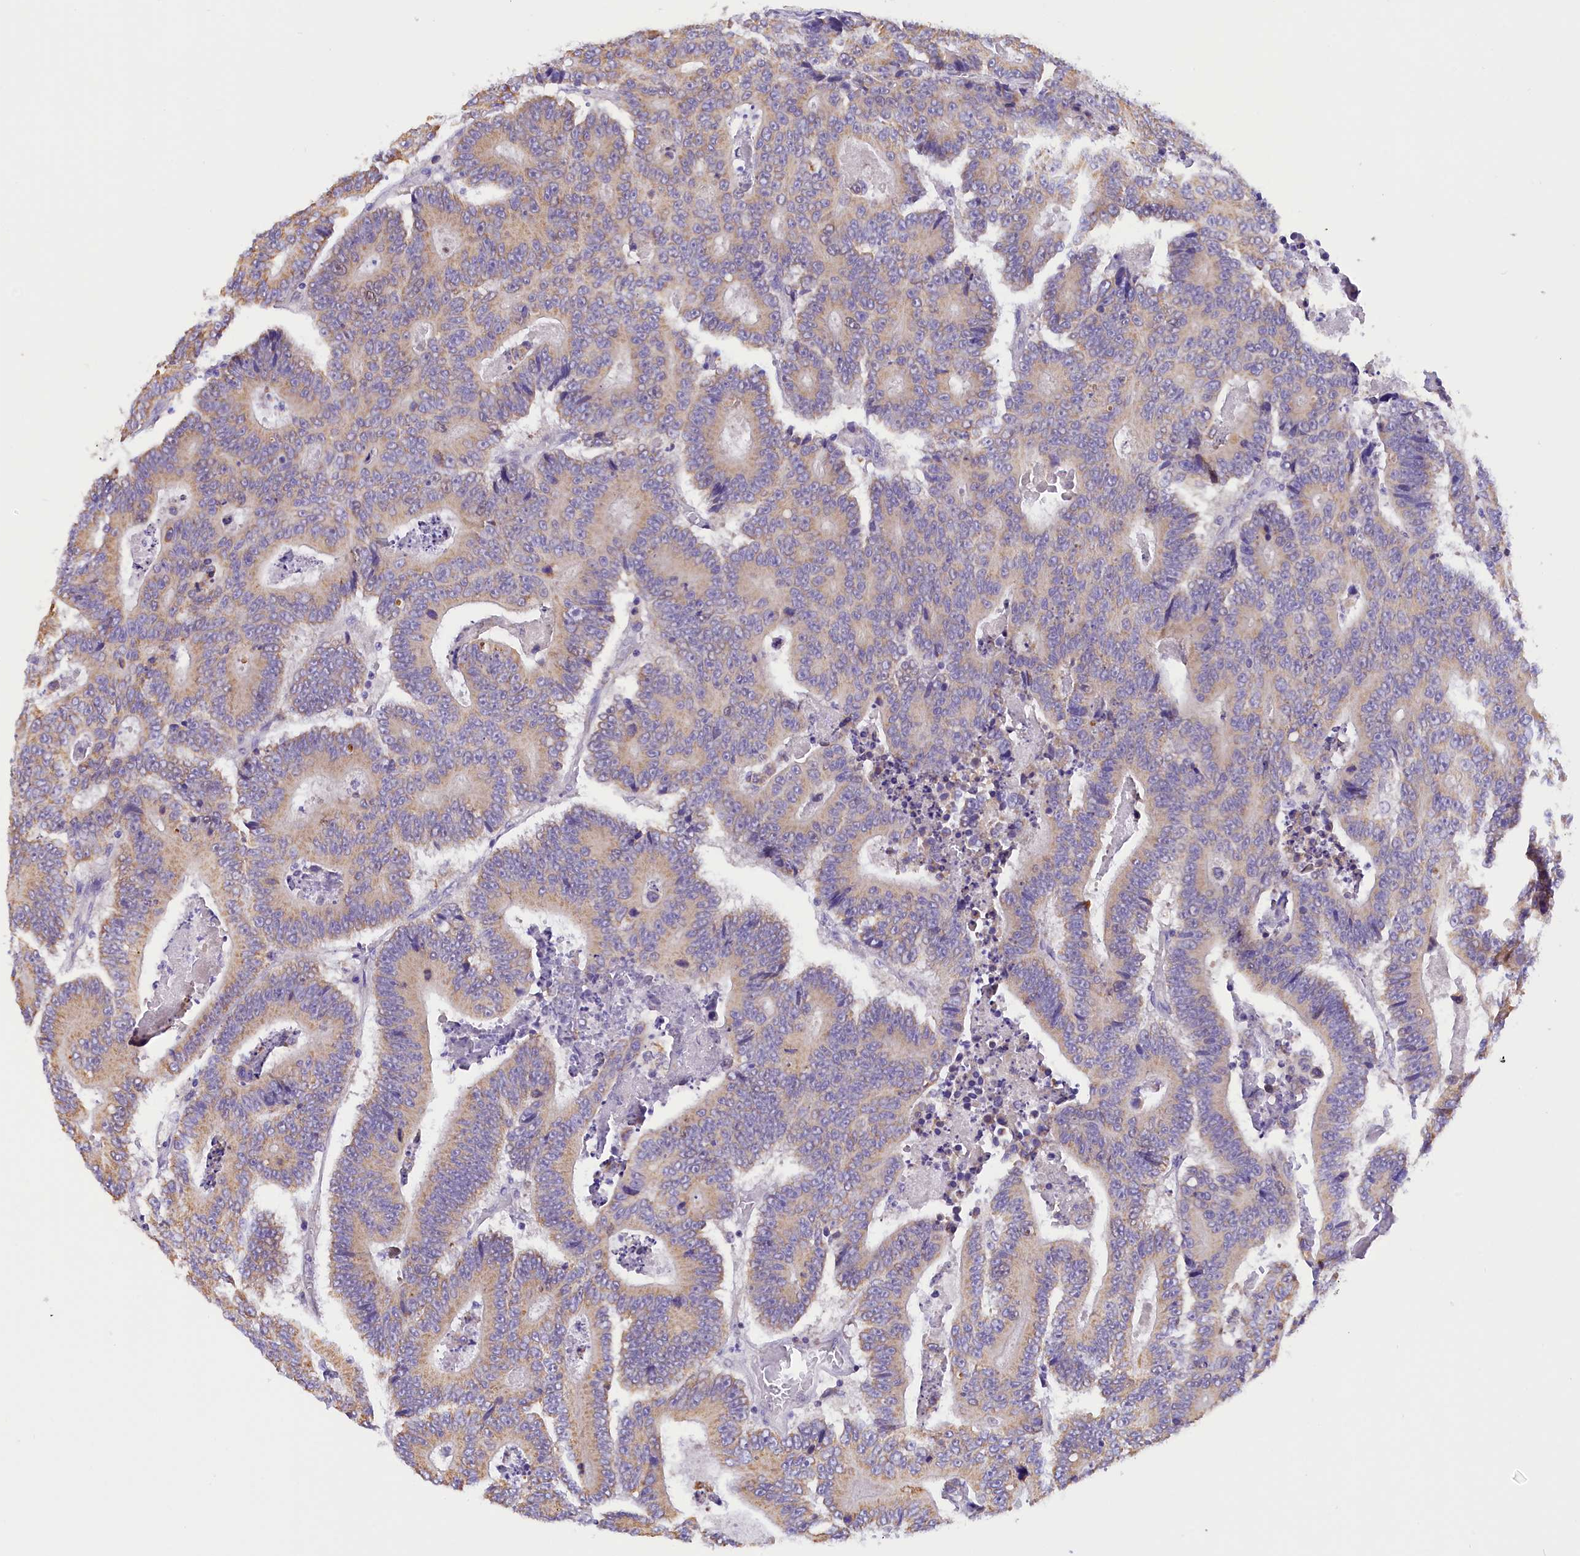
{"staining": {"intensity": "weak", "quantity": "<25%", "location": "cytoplasmic/membranous"}, "tissue": "colorectal cancer", "cell_type": "Tumor cells", "image_type": "cancer", "snomed": [{"axis": "morphology", "description": "Adenocarcinoma, NOS"}, {"axis": "topography", "description": "Colon"}], "caption": "Immunohistochemistry photomicrograph of neoplastic tissue: colorectal cancer (adenocarcinoma) stained with DAB reveals no significant protein staining in tumor cells.", "gene": "PKIA", "patient": {"sex": "male", "age": 83}}